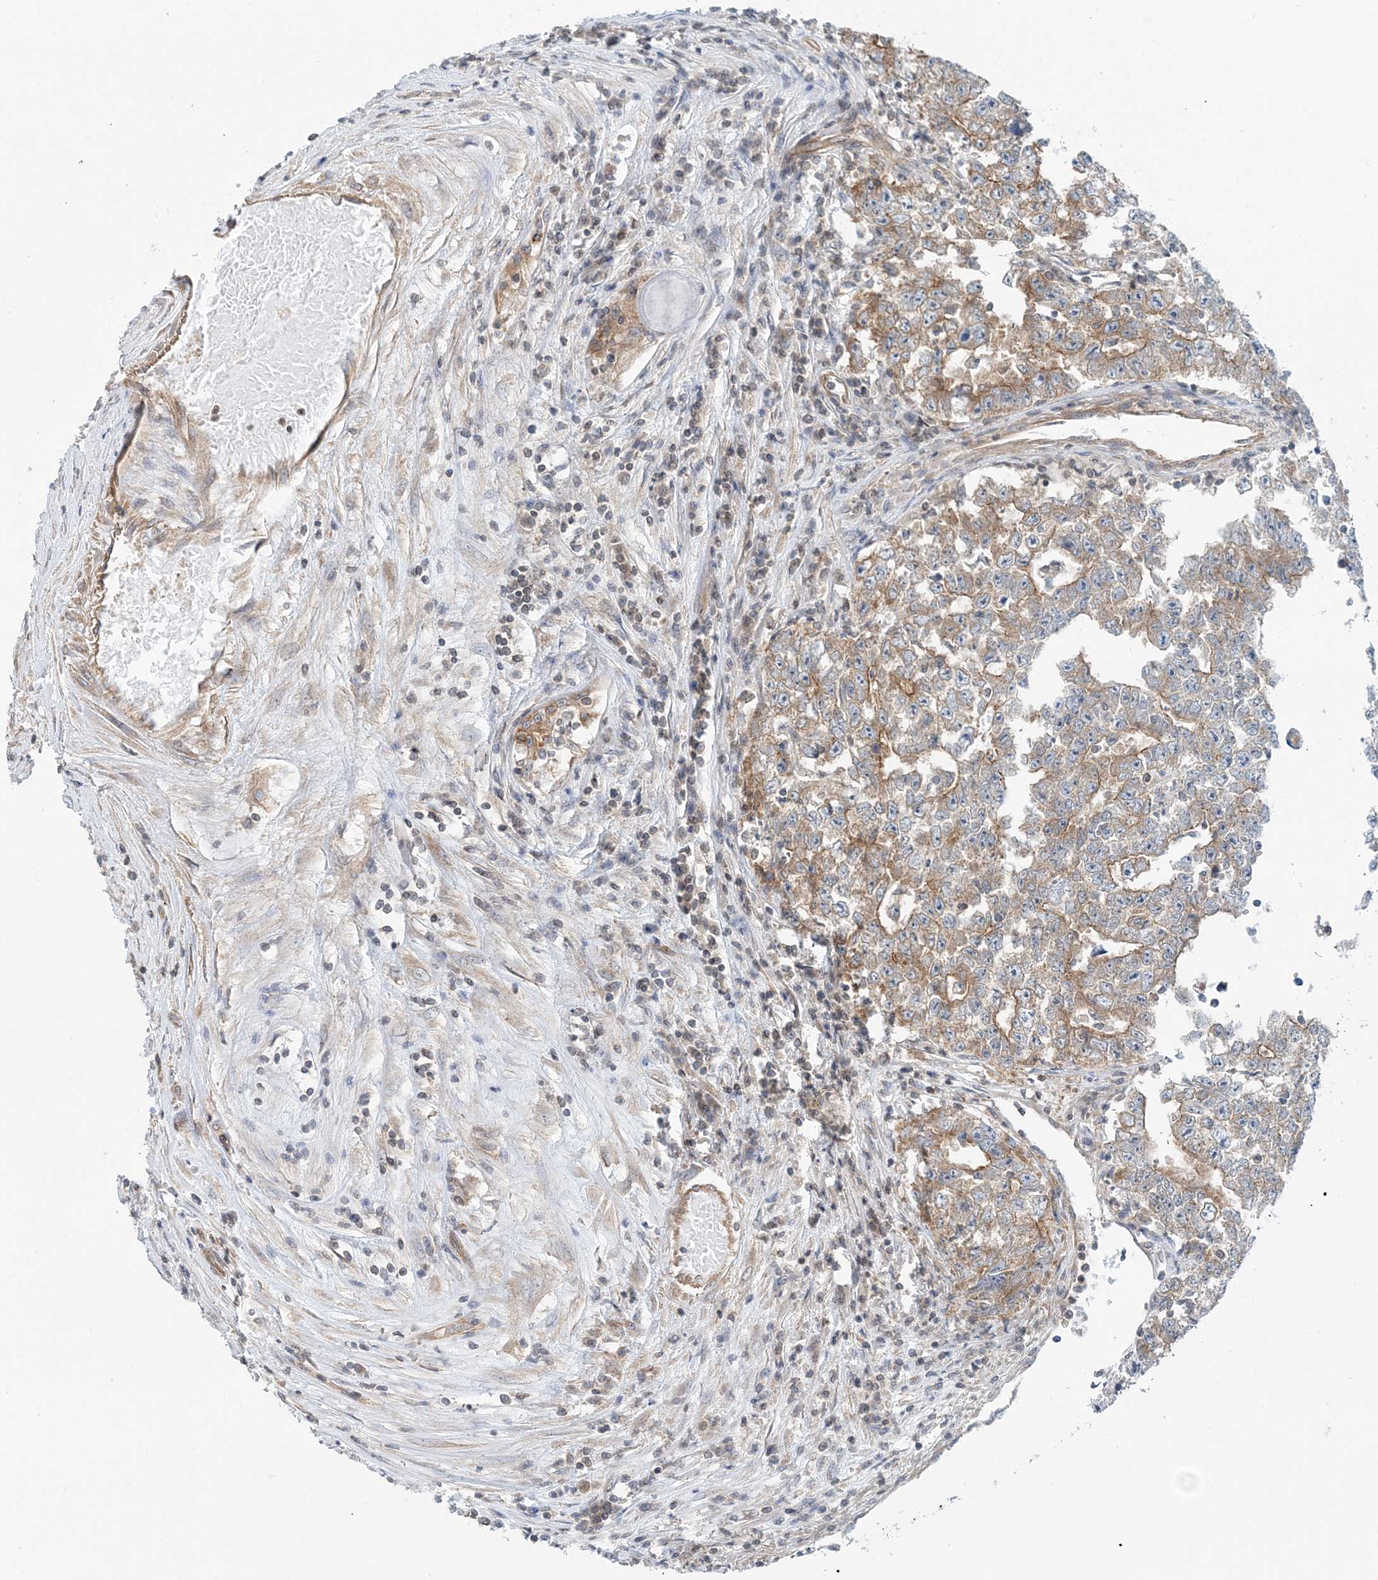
{"staining": {"intensity": "moderate", "quantity": "<25%", "location": "cytoplasmic/membranous"}, "tissue": "testis cancer", "cell_type": "Tumor cells", "image_type": "cancer", "snomed": [{"axis": "morphology", "description": "Carcinoma, Embryonal, NOS"}, {"axis": "topography", "description": "Testis"}], "caption": "Protein expression by IHC displays moderate cytoplasmic/membranous expression in about <25% of tumor cells in testis cancer (embryonal carcinoma).", "gene": "MOB4", "patient": {"sex": "male", "age": 25}}